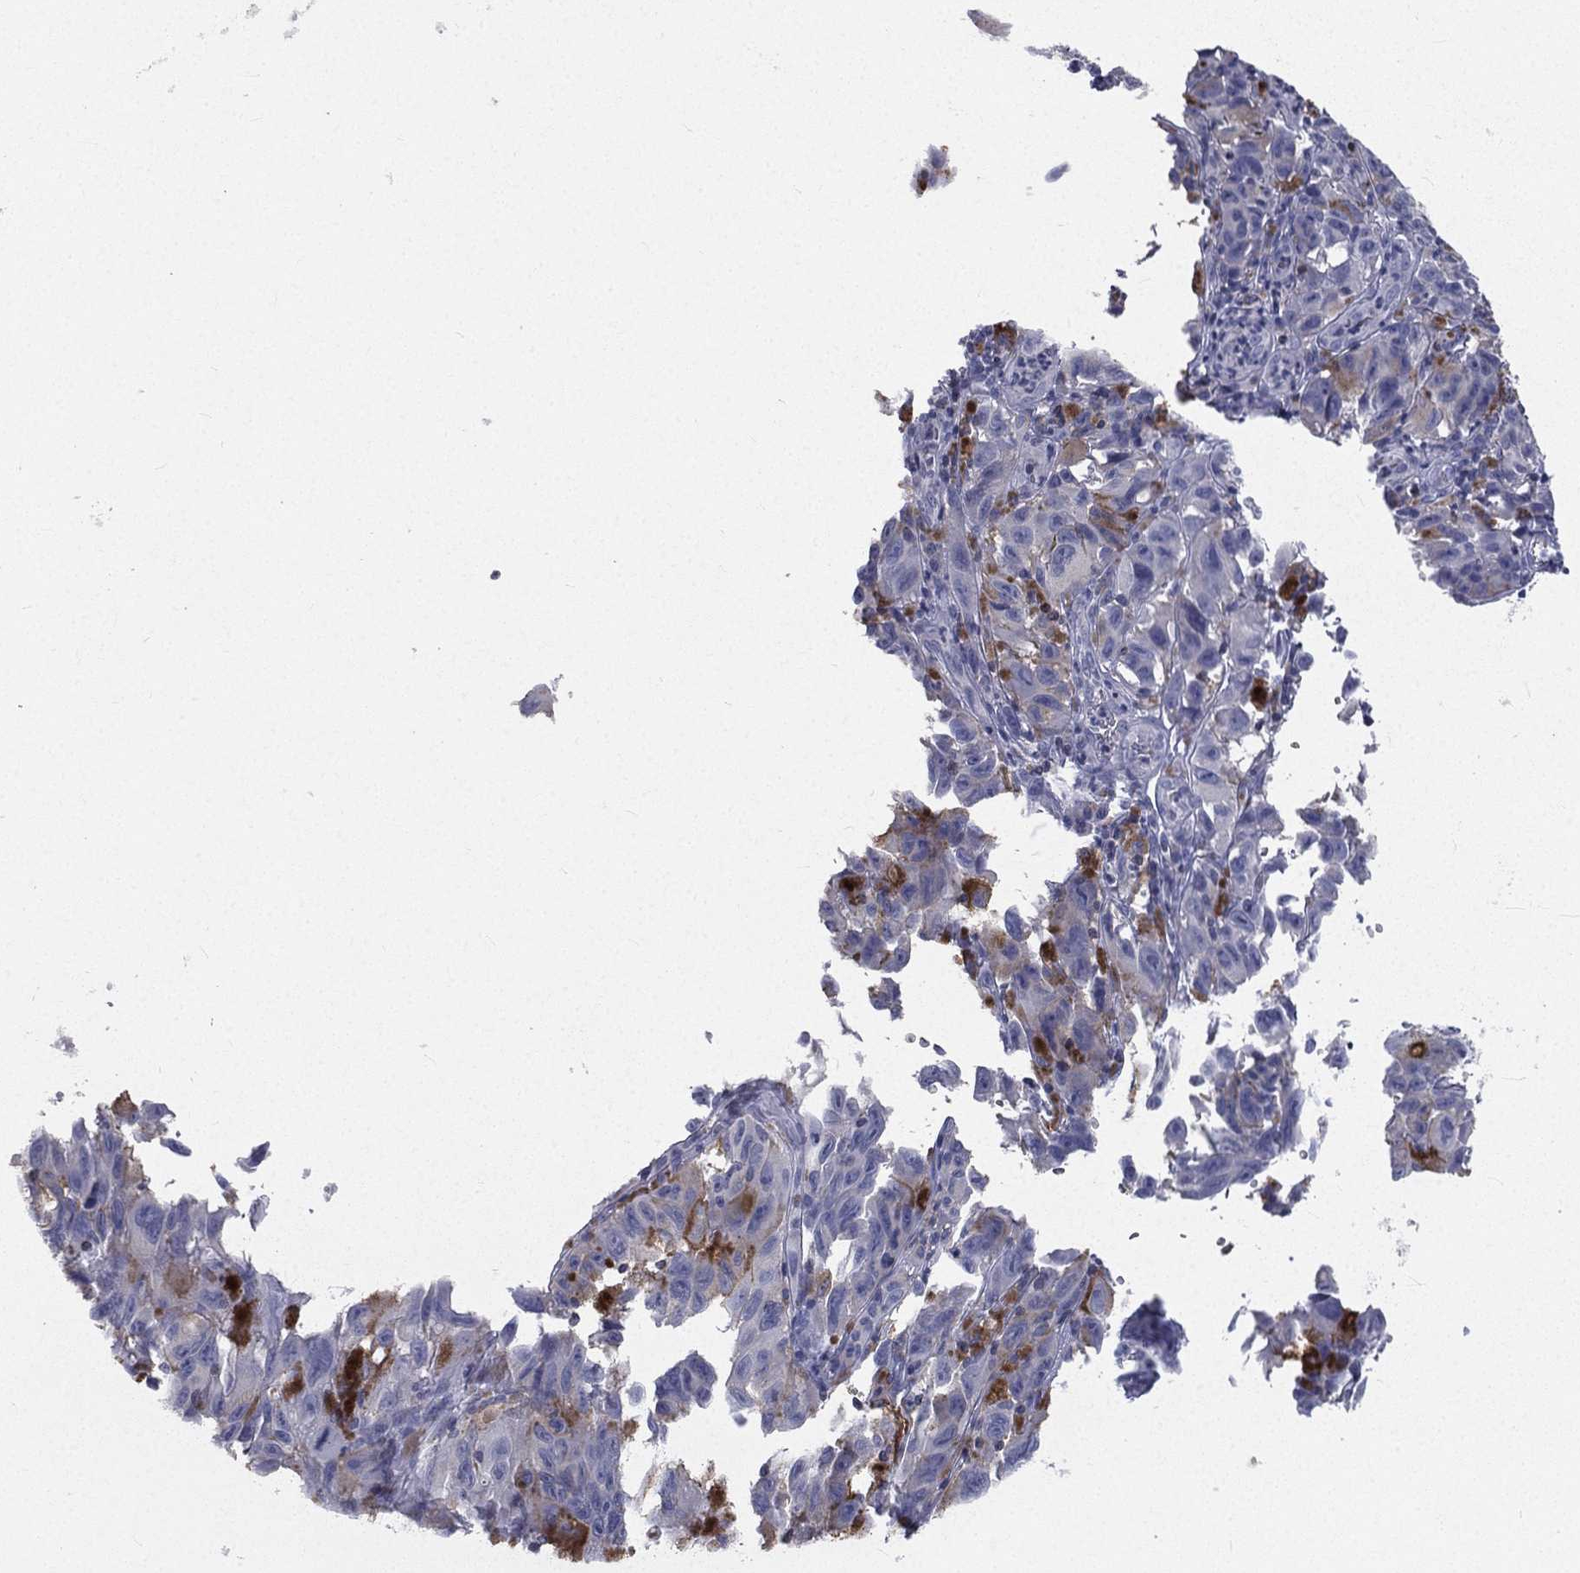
{"staining": {"intensity": "negative", "quantity": "none", "location": "none"}, "tissue": "melanoma", "cell_type": "Tumor cells", "image_type": "cancer", "snomed": [{"axis": "morphology", "description": "Malignant melanoma, NOS"}, {"axis": "topography", "description": "Vulva, labia, clitoris and Bartholin´s gland, NO"}], "caption": "IHC image of human malignant melanoma stained for a protein (brown), which displays no staining in tumor cells. (Brightfield microscopy of DAB (3,3'-diaminobenzidine) immunohistochemistry (IHC) at high magnification).", "gene": "CD3D", "patient": {"sex": "female", "age": 75}}